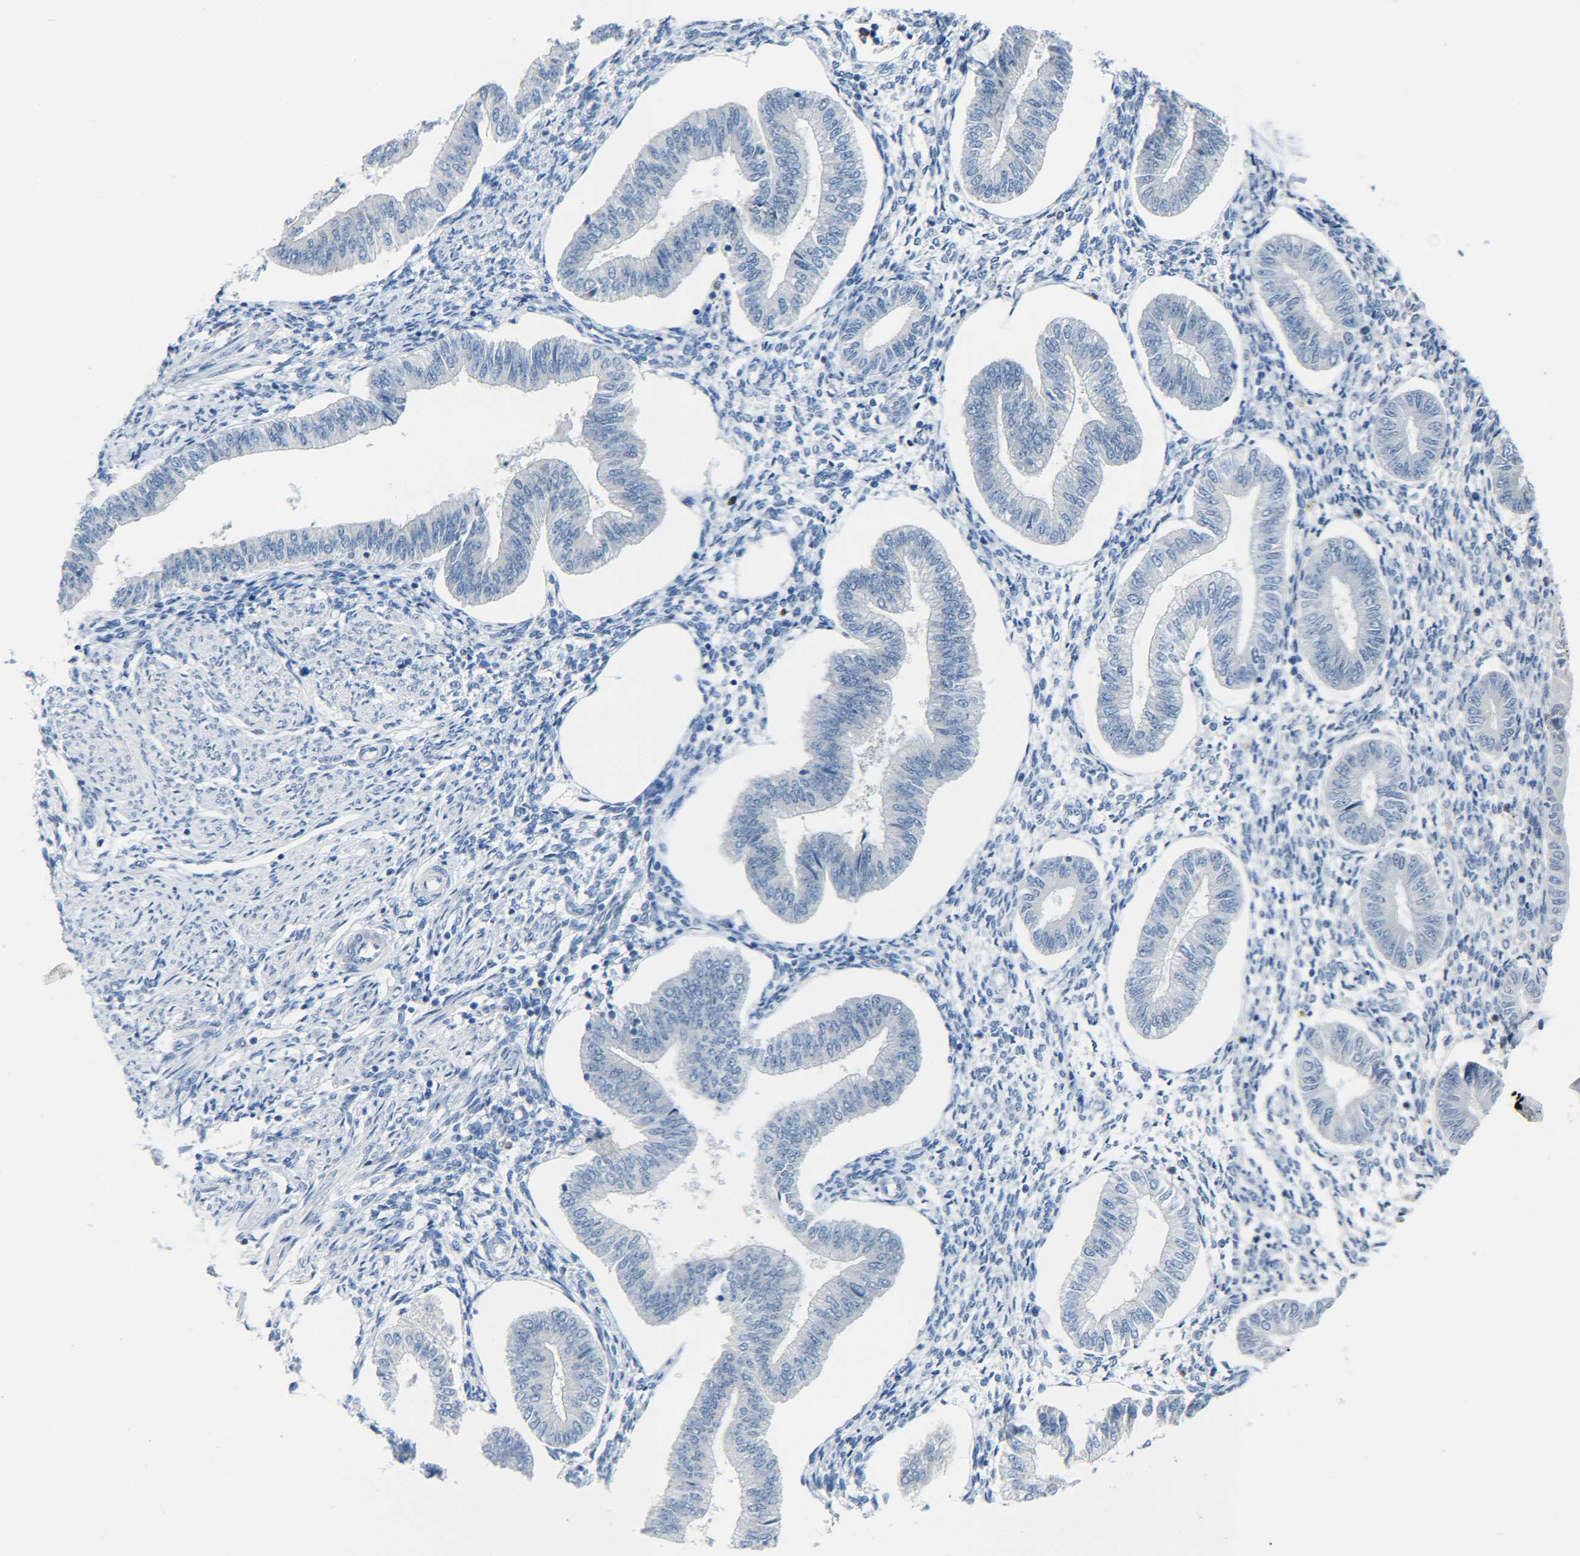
{"staining": {"intensity": "negative", "quantity": "none", "location": "none"}, "tissue": "endometrium", "cell_type": "Cells in endometrial stroma", "image_type": "normal", "snomed": [{"axis": "morphology", "description": "Normal tissue, NOS"}, {"axis": "topography", "description": "Endometrium"}], "caption": "High magnification brightfield microscopy of benign endometrium stained with DAB (brown) and counterstained with hematoxylin (blue): cells in endometrial stroma show no significant positivity. Nuclei are stained in blue.", "gene": "C15orf48", "patient": {"sex": "female", "age": 50}}